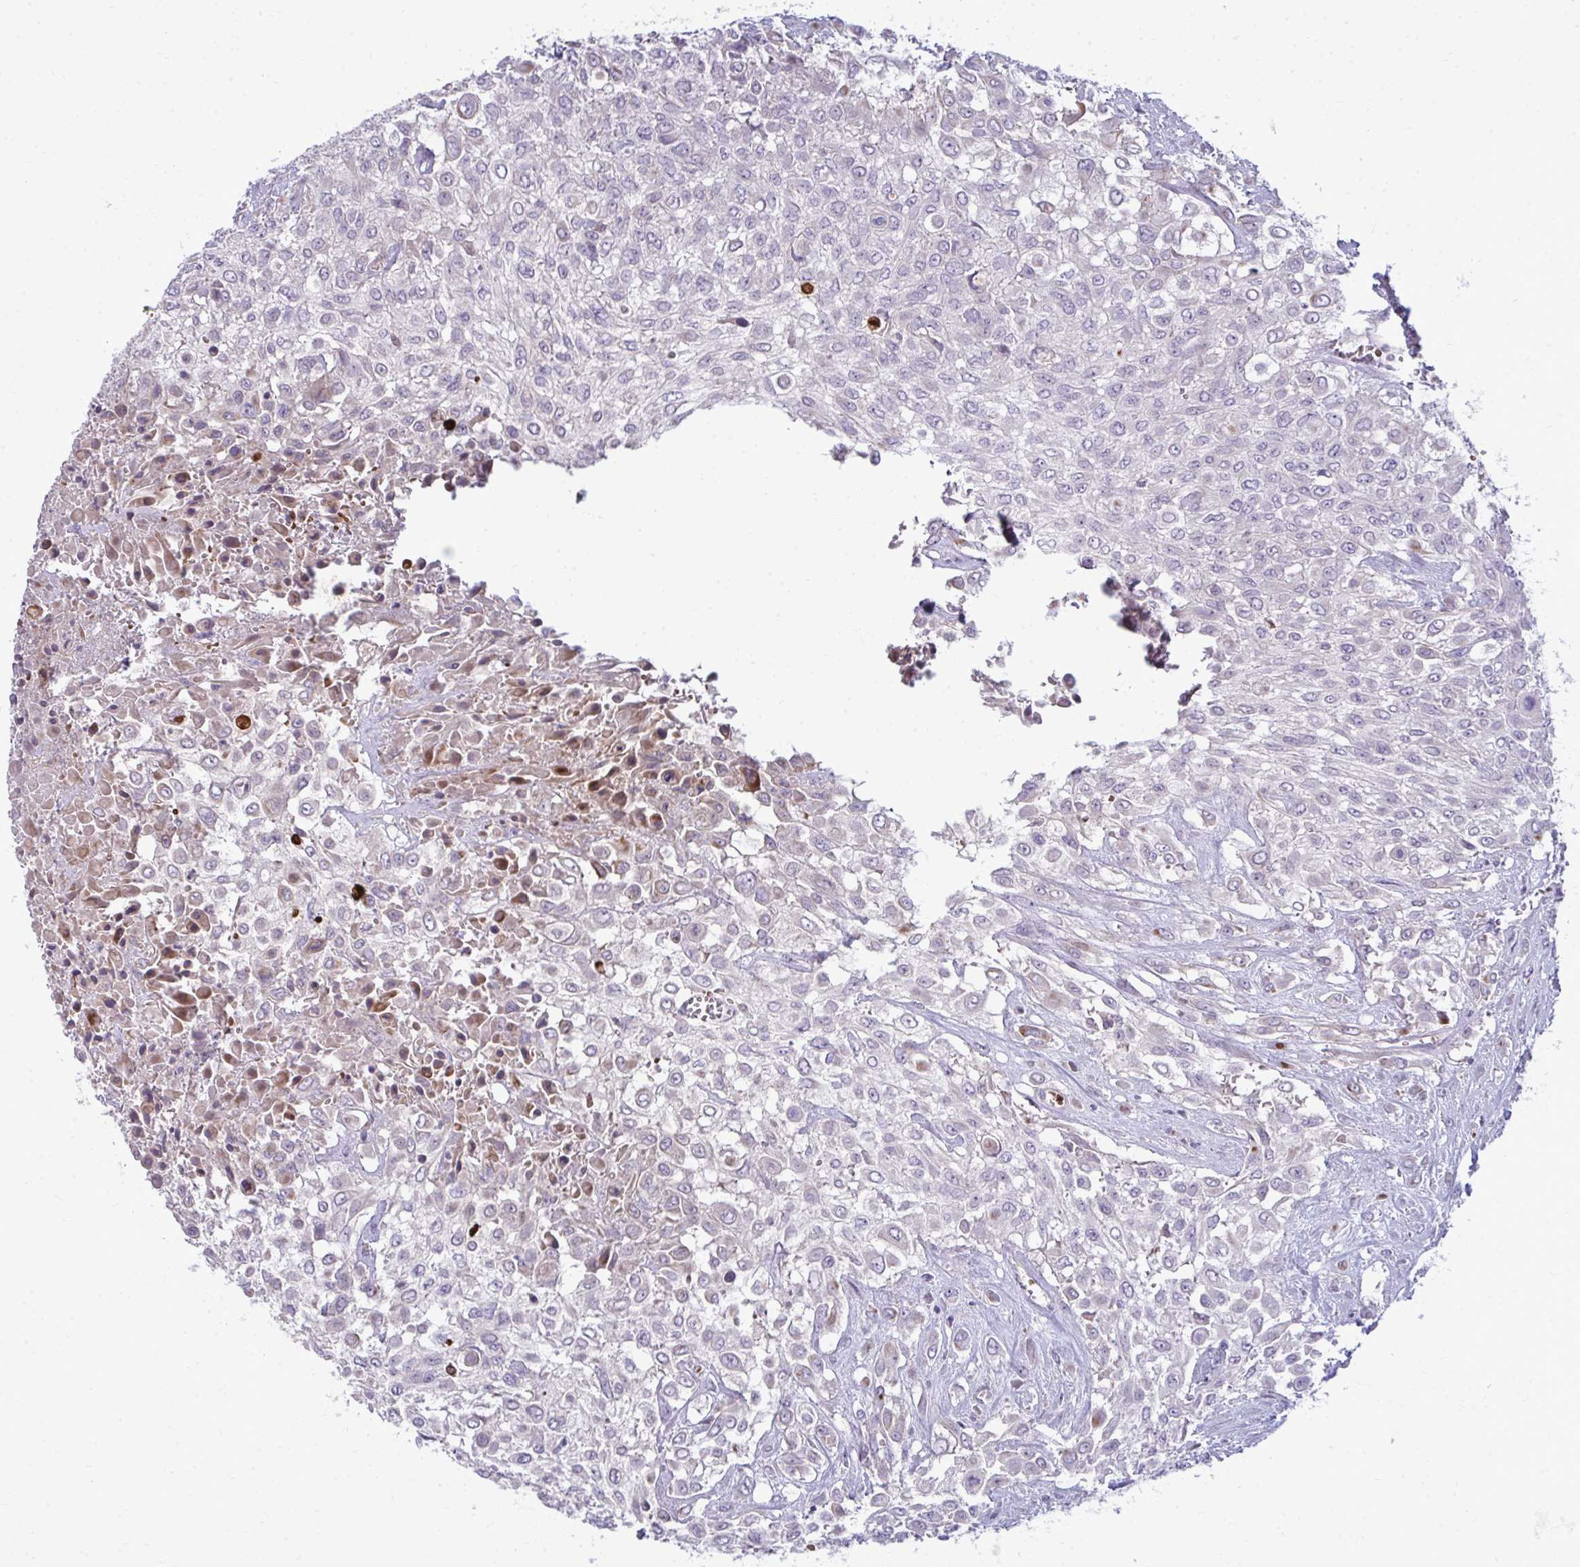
{"staining": {"intensity": "negative", "quantity": "none", "location": "none"}, "tissue": "urothelial cancer", "cell_type": "Tumor cells", "image_type": "cancer", "snomed": [{"axis": "morphology", "description": "Urothelial carcinoma, High grade"}, {"axis": "topography", "description": "Urinary bladder"}], "caption": "A micrograph of human urothelial cancer is negative for staining in tumor cells.", "gene": "SLC14A1", "patient": {"sex": "male", "age": 57}}